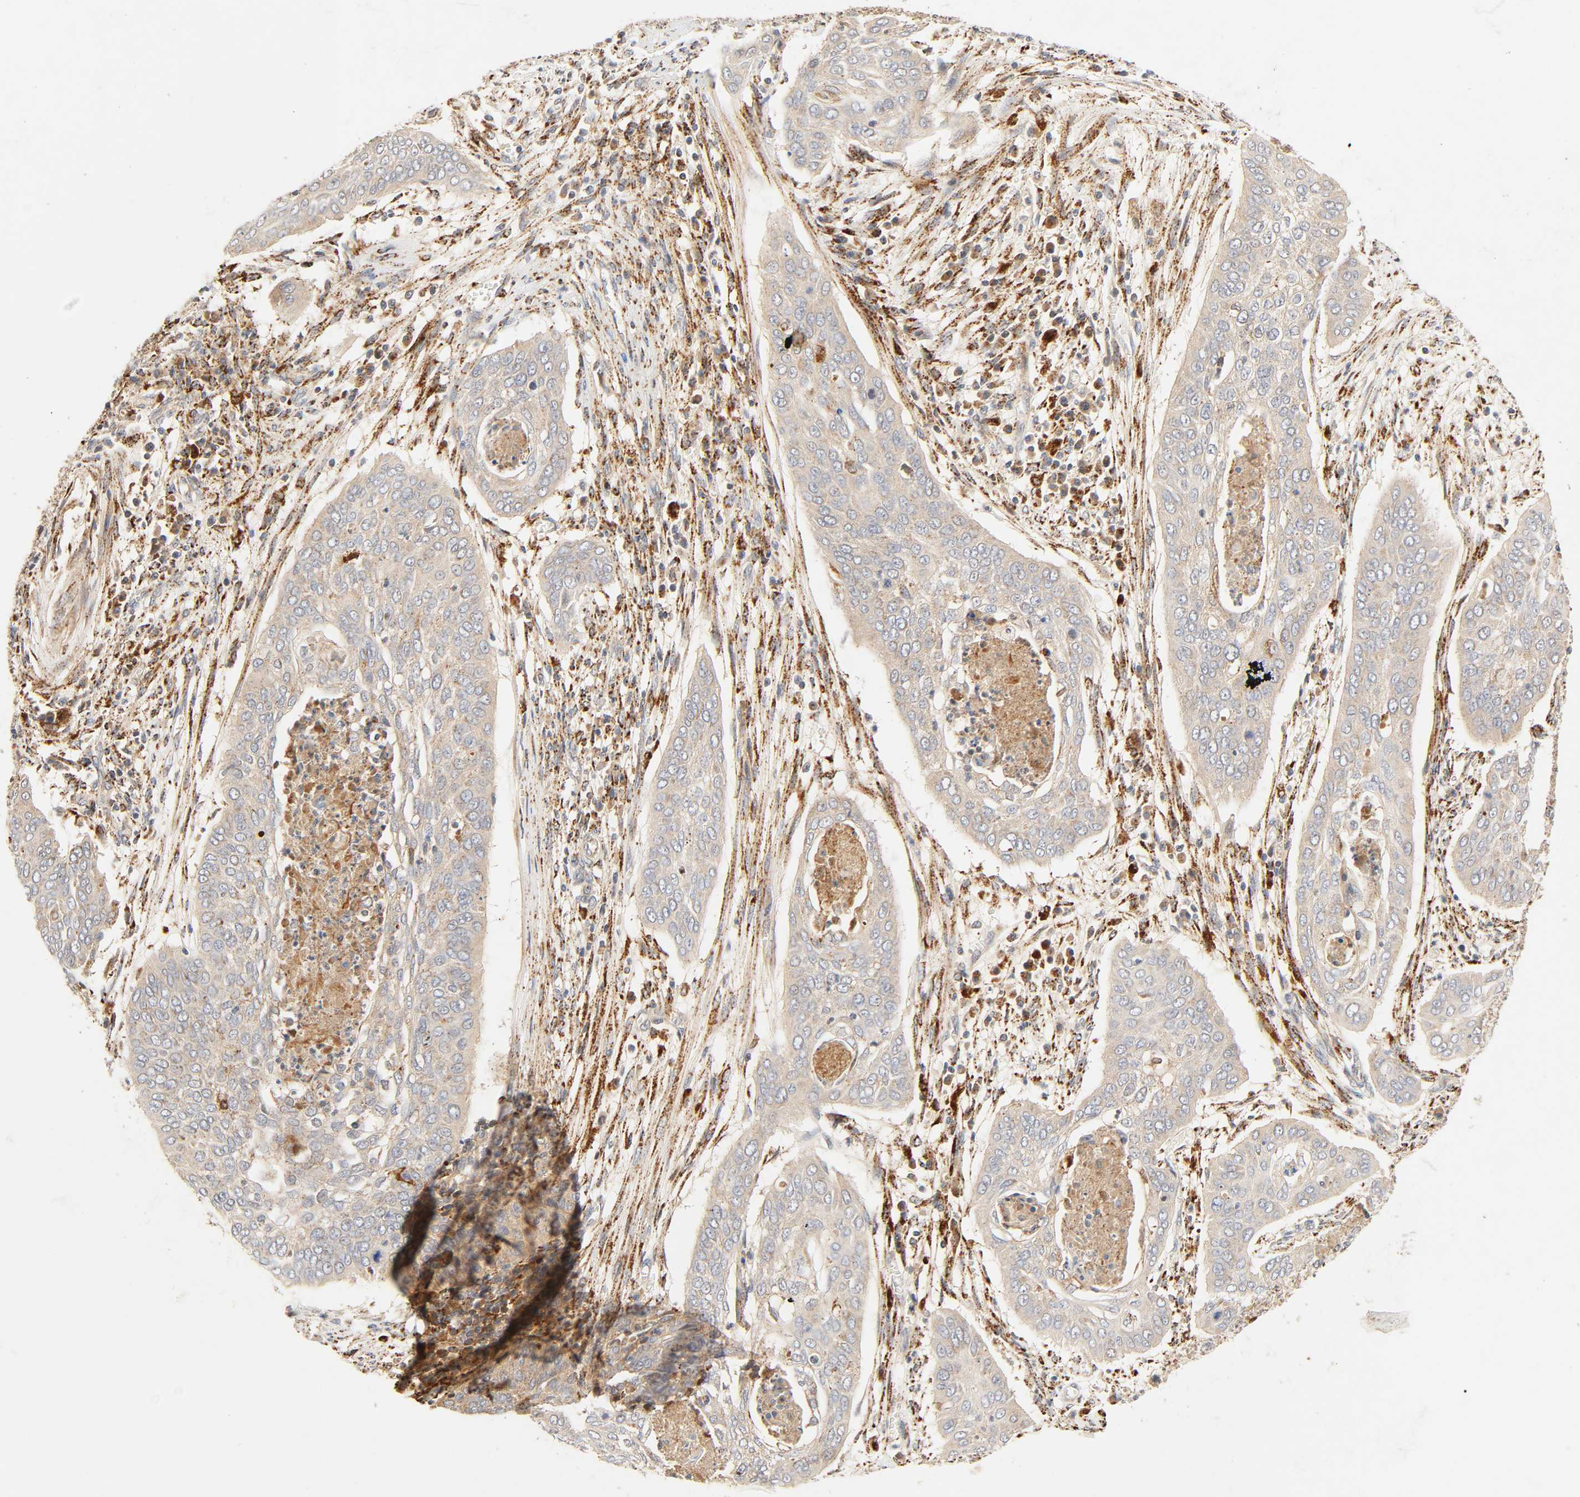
{"staining": {"intensity": "moderate", "quantity": ">75%", "location": "cytoplasmic/membranous"}, "tissue": "cervical cancer", "cell_type": "Tumor cells", "image_type": "cancer", "snomed": [{"axis": "morphology", "description": "Squamous cell carcinoma, NOS"}, {"axis": "topography", "description": "Cervix"}], "caption": "Protein staining displays moderate cytoplasmic/membranous positivity in approximately >75% of tumor cells in squamous cell carcinoma (cervical).", "gene": "MAPK6", "patient": {"sex": "female", "age": 39}}